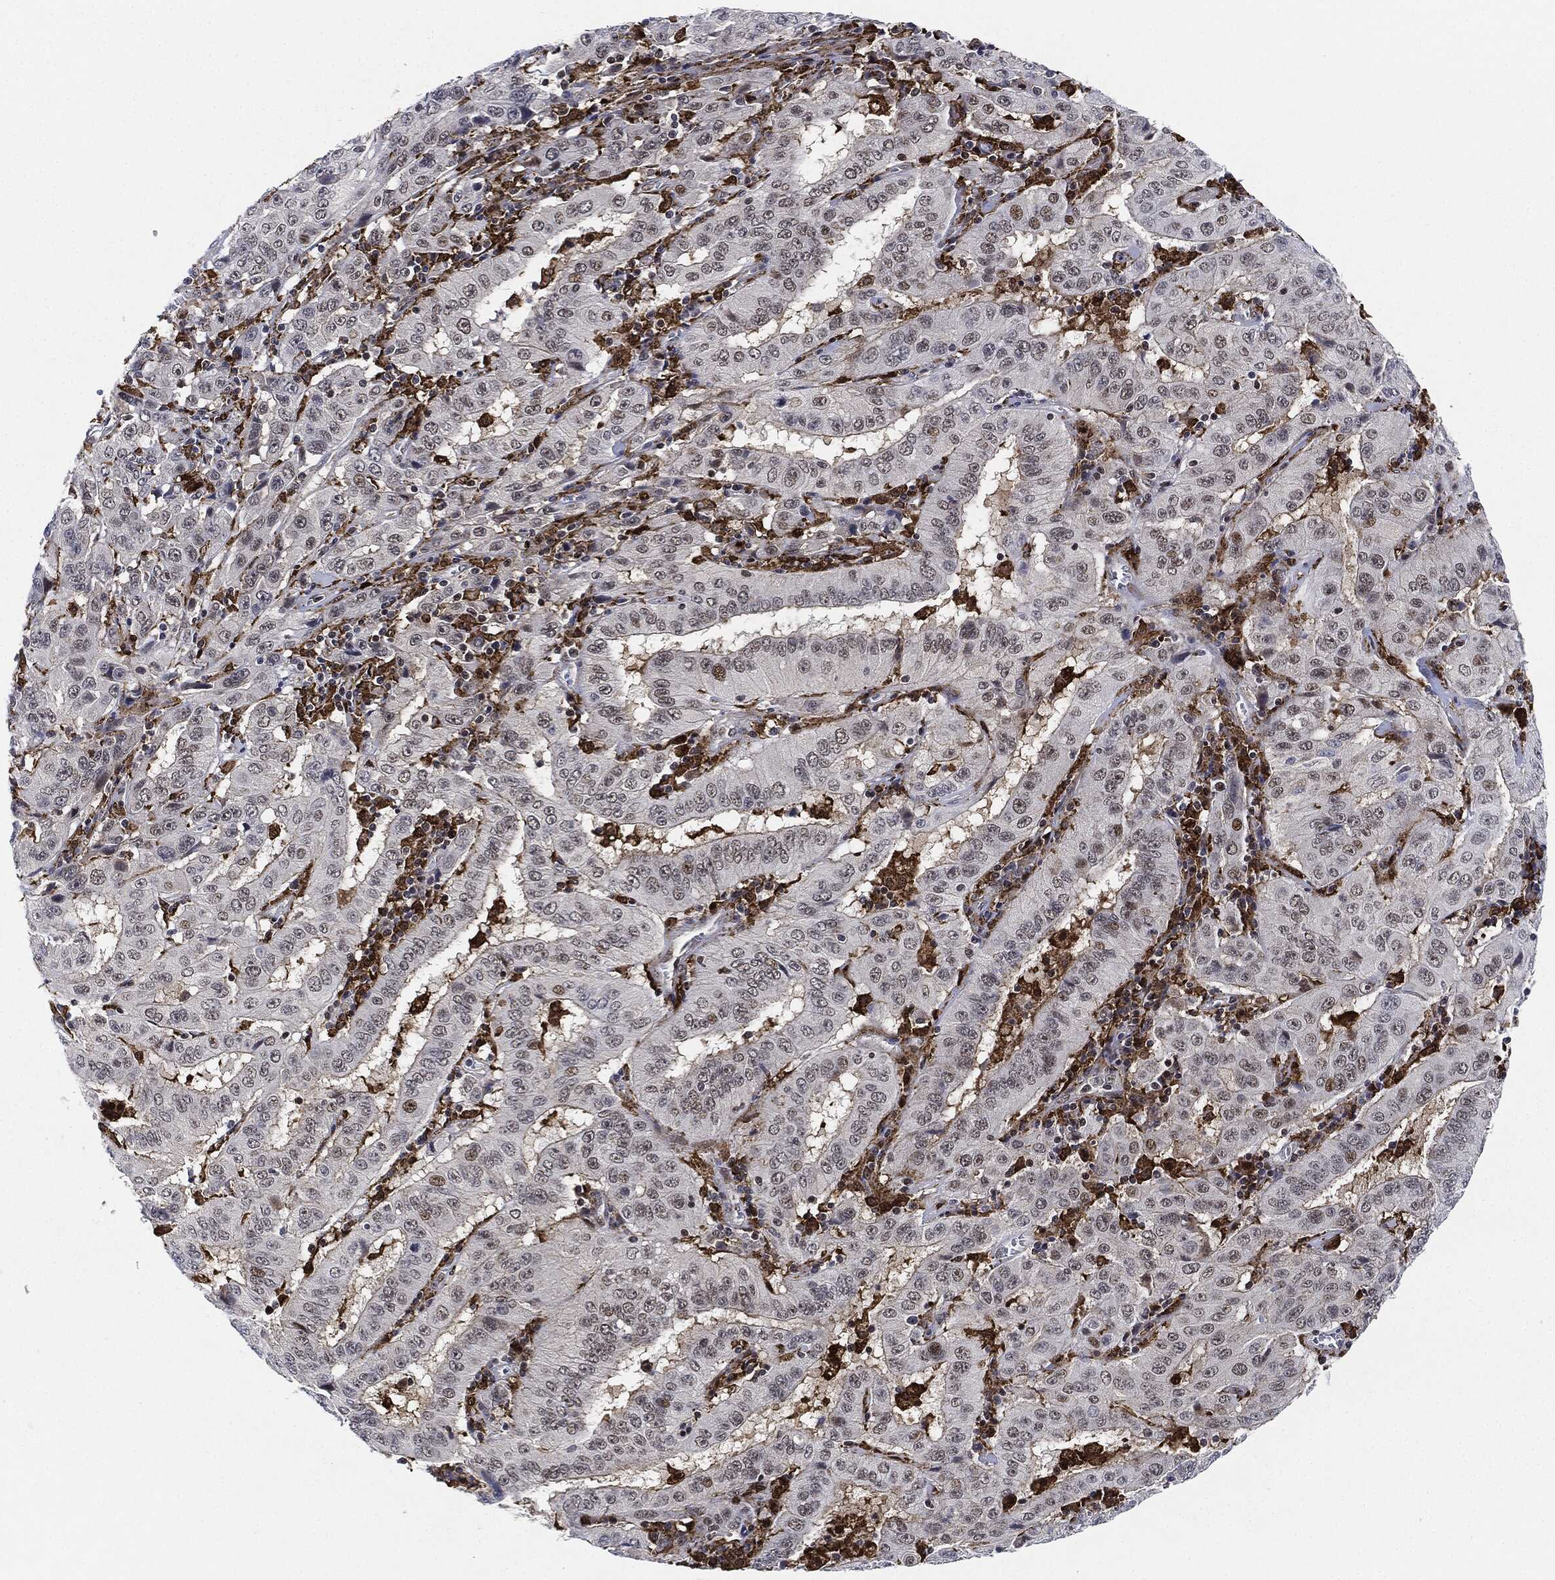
{"staining": {"intensity": "negative", "quantity": "none", "location": "none"}, "tissue": "pancreatic cancer", "cell_type": "Tumor cells", "image_type": "cancer", "snomed": [{"axis": "morphology", "description": "Adenocarcinoma, NOS"}, {"axis": "topography", "description": "Pancreas"}], "caption": "The histopathology image demonstrates no significant expression in tumor cells of pancreatic adenocarcinoma. (DAB (3,3'-diaminobenzidine) IHC with hematoxylin counter stain).", "gene": "NANOS3", "patient": {"sex": "male", "age": 63}}